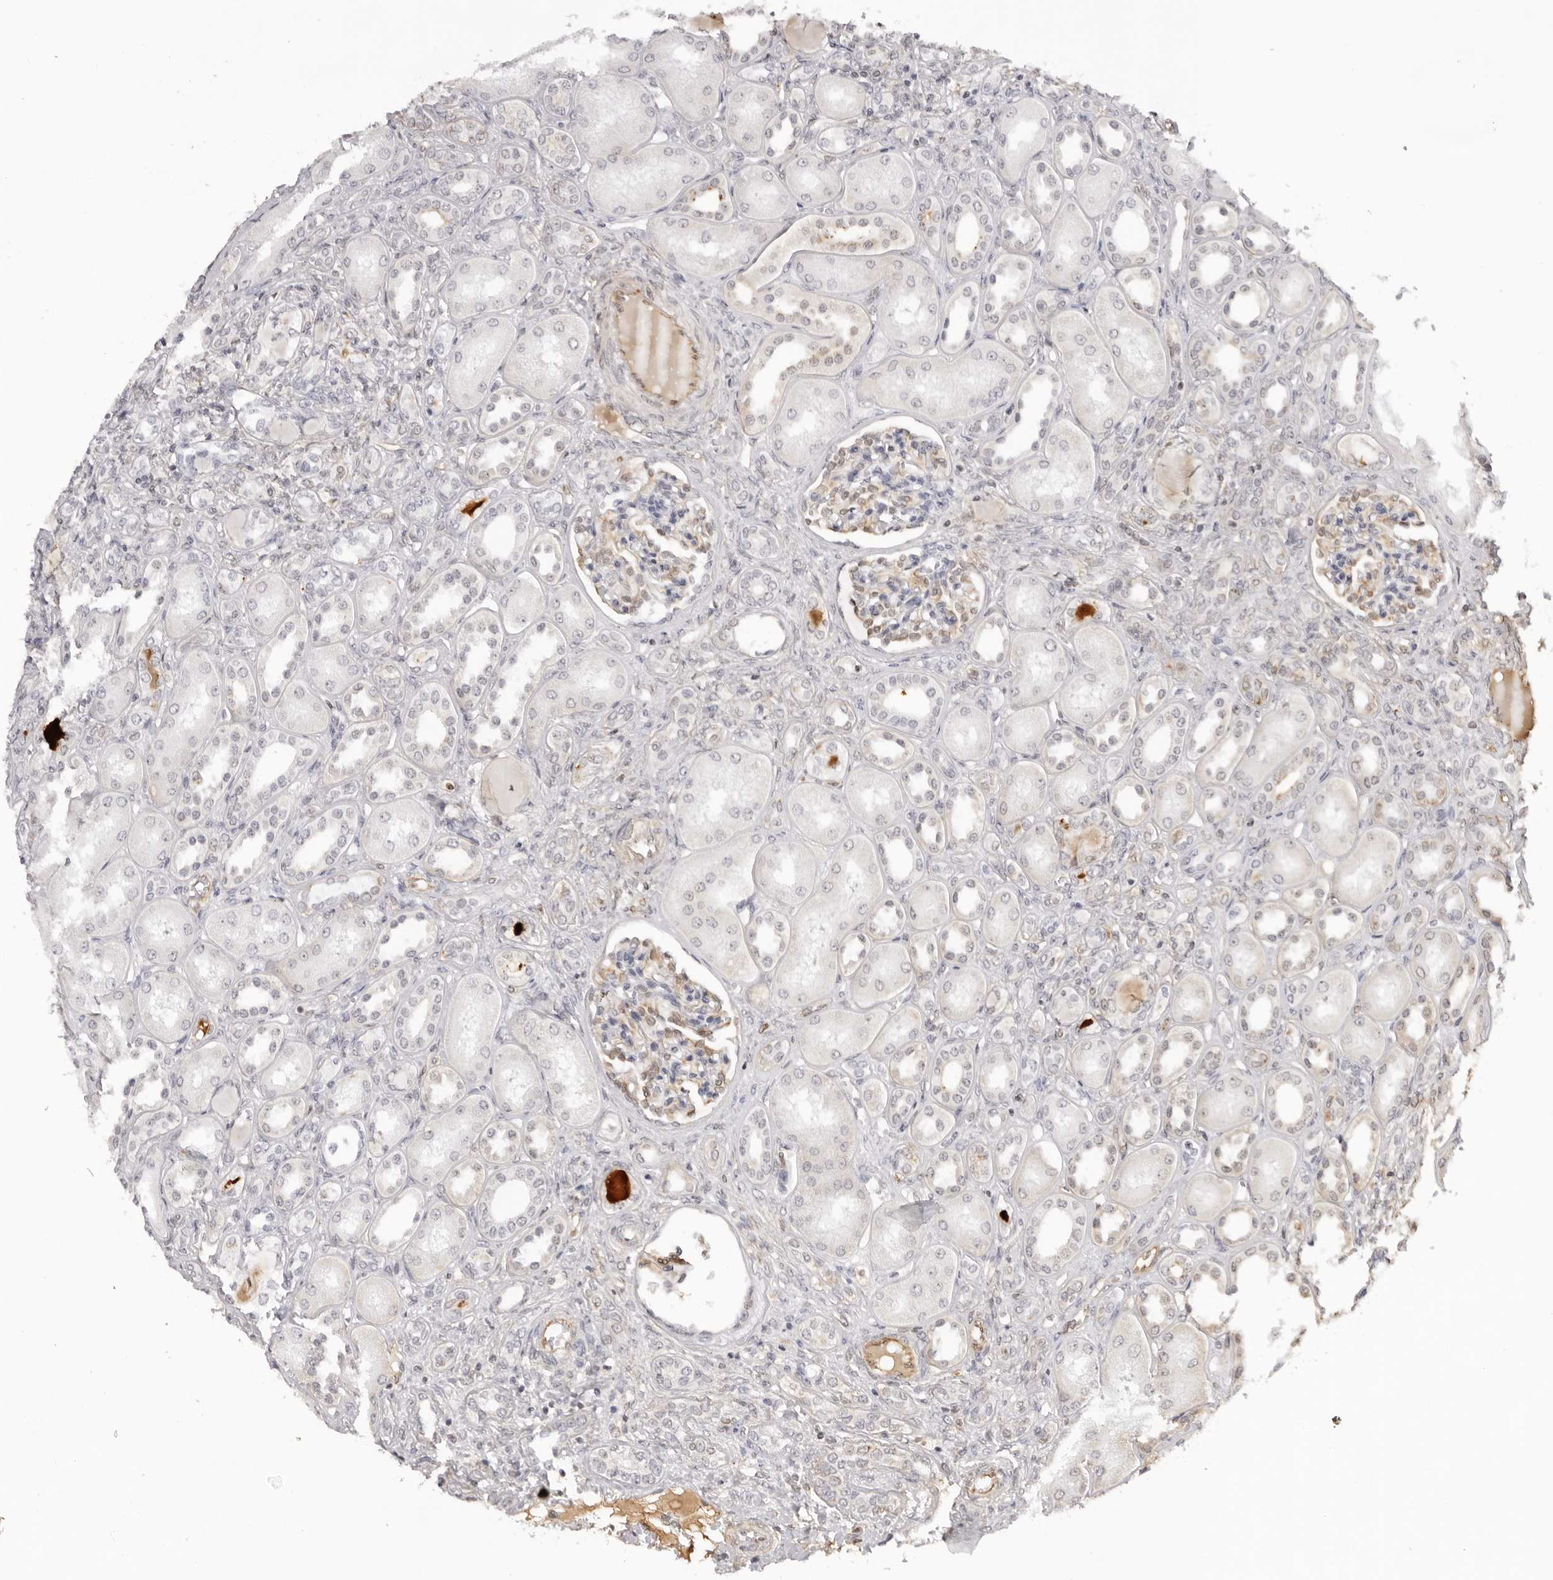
{"staining": {"intensity": "negative", "quantity": "none", "location": "none"}, "tissue": "kidney", "cell_type": "Cells in glomeruli", "image_type": "normal", "snomed": [{"axis": "morphology", "description": "Normal tissue, NOS"}, {"axis": "topography", "description": "Kidney"}], "caption": "Immunohistochemistry (IHC) photomicrograph of normal human kidney stained for a protein (brown), which displays no expression in cells in glomeruli. (DAB (3,3'-diaminobenzidine) immunohistochemistry (IHC) visualized using brightfield microscopy, high magnification).", "gene": "DYNLT5", "patient": {"sex": "male", "age": 7}}